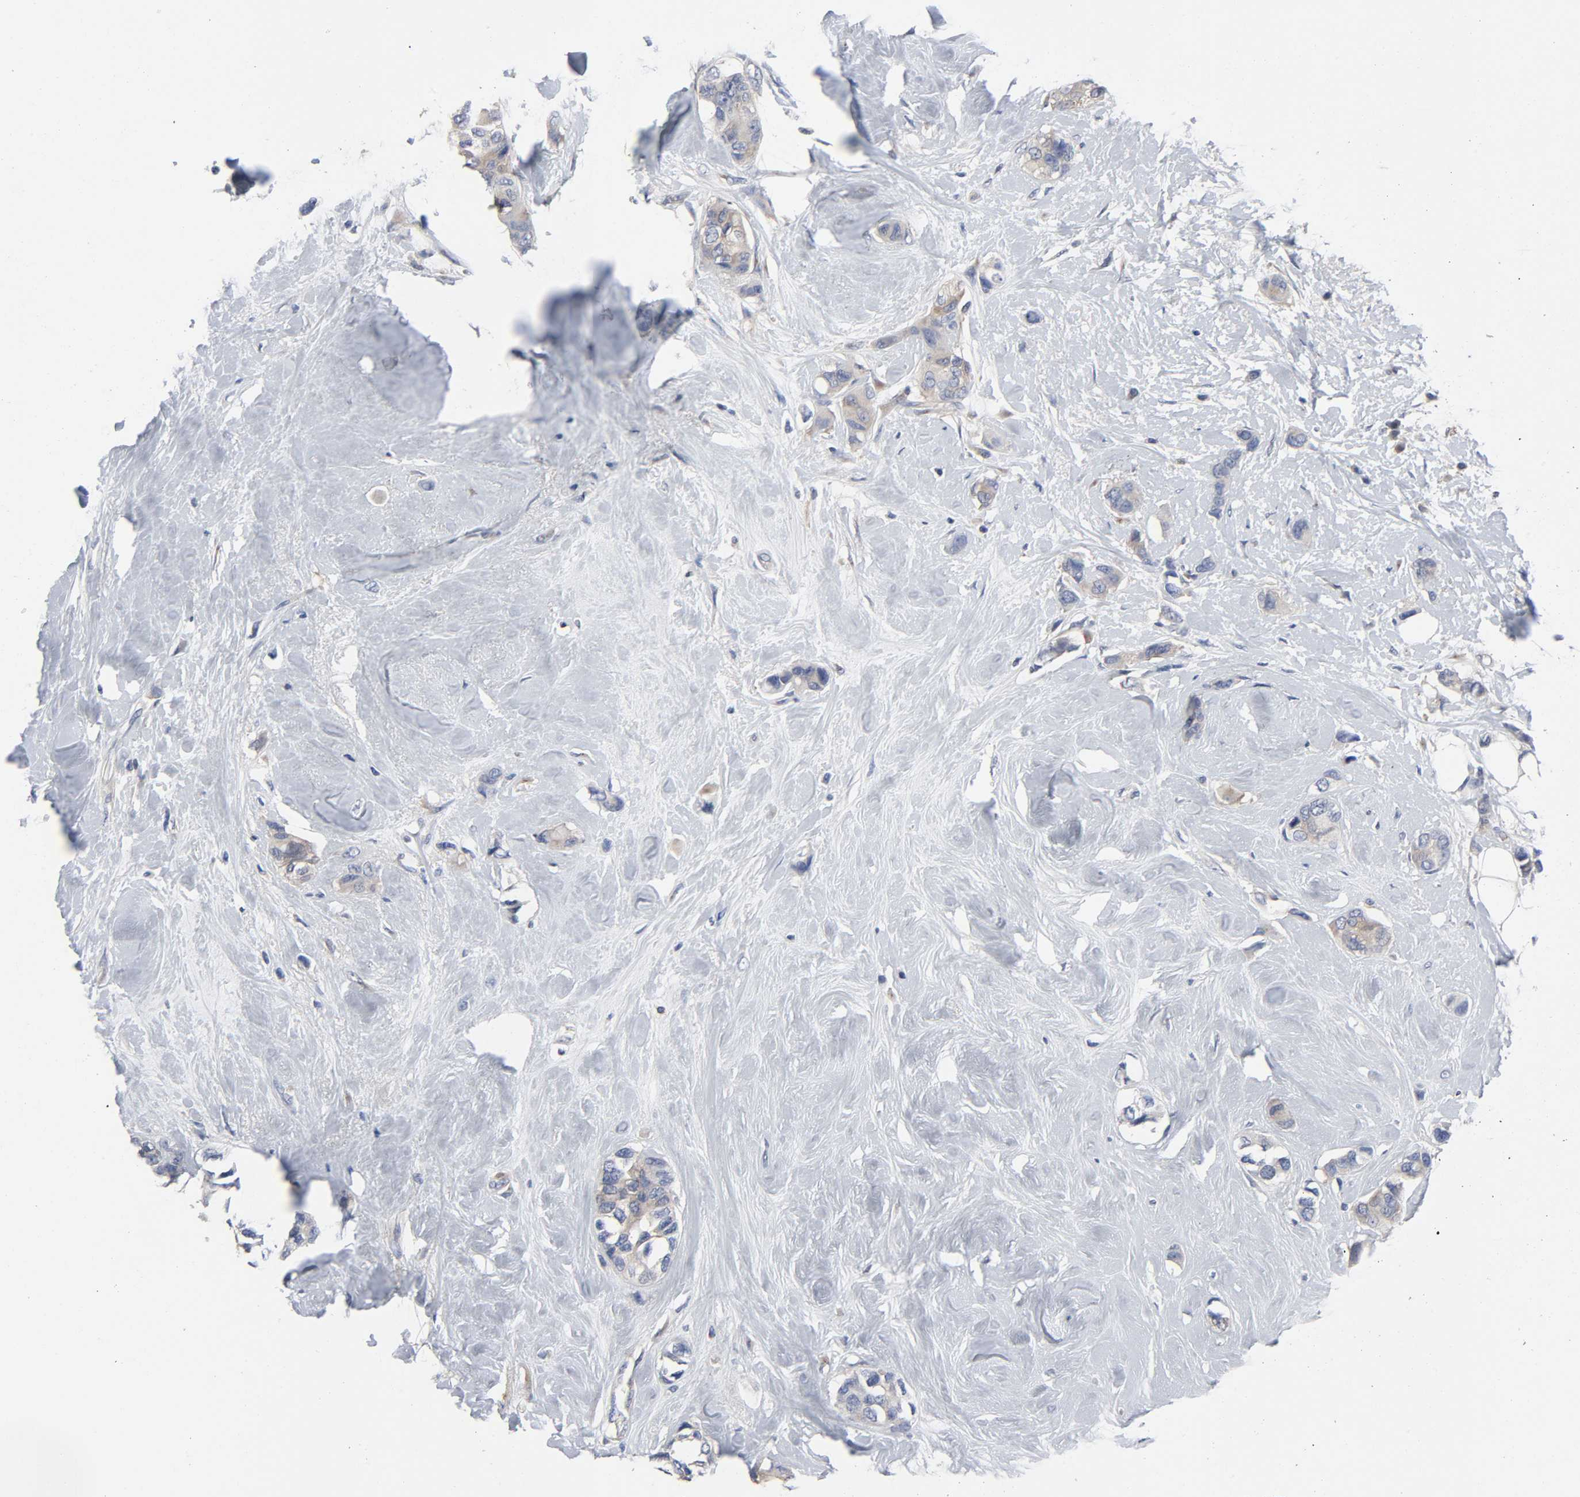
{"staining": {"intensity": "moderate", "quantity": ">75%", "location": "cytoplasmic/membranous"}, "tissue": "breast cancer", "cell_type": "Tumor cells", "image_type": "cancer", "snomed": [{"axis": "morphology", "description": "Duct carcinoma"}, {"axis": "topography", "description": "Breast"}], "caption": "Immunohistochemical staining of human breast cancer (intraductal carcinoma) displays moderate cytoplasmic/membranous protein positivity in approximately >75% of tumor cells. (Stains: DAB in brown, nuclei in blue, Microscopy: brightfield microscopy at high magnification).", "gene": "DYNLT3", "patient": {"sex": "female", "age": 51}}